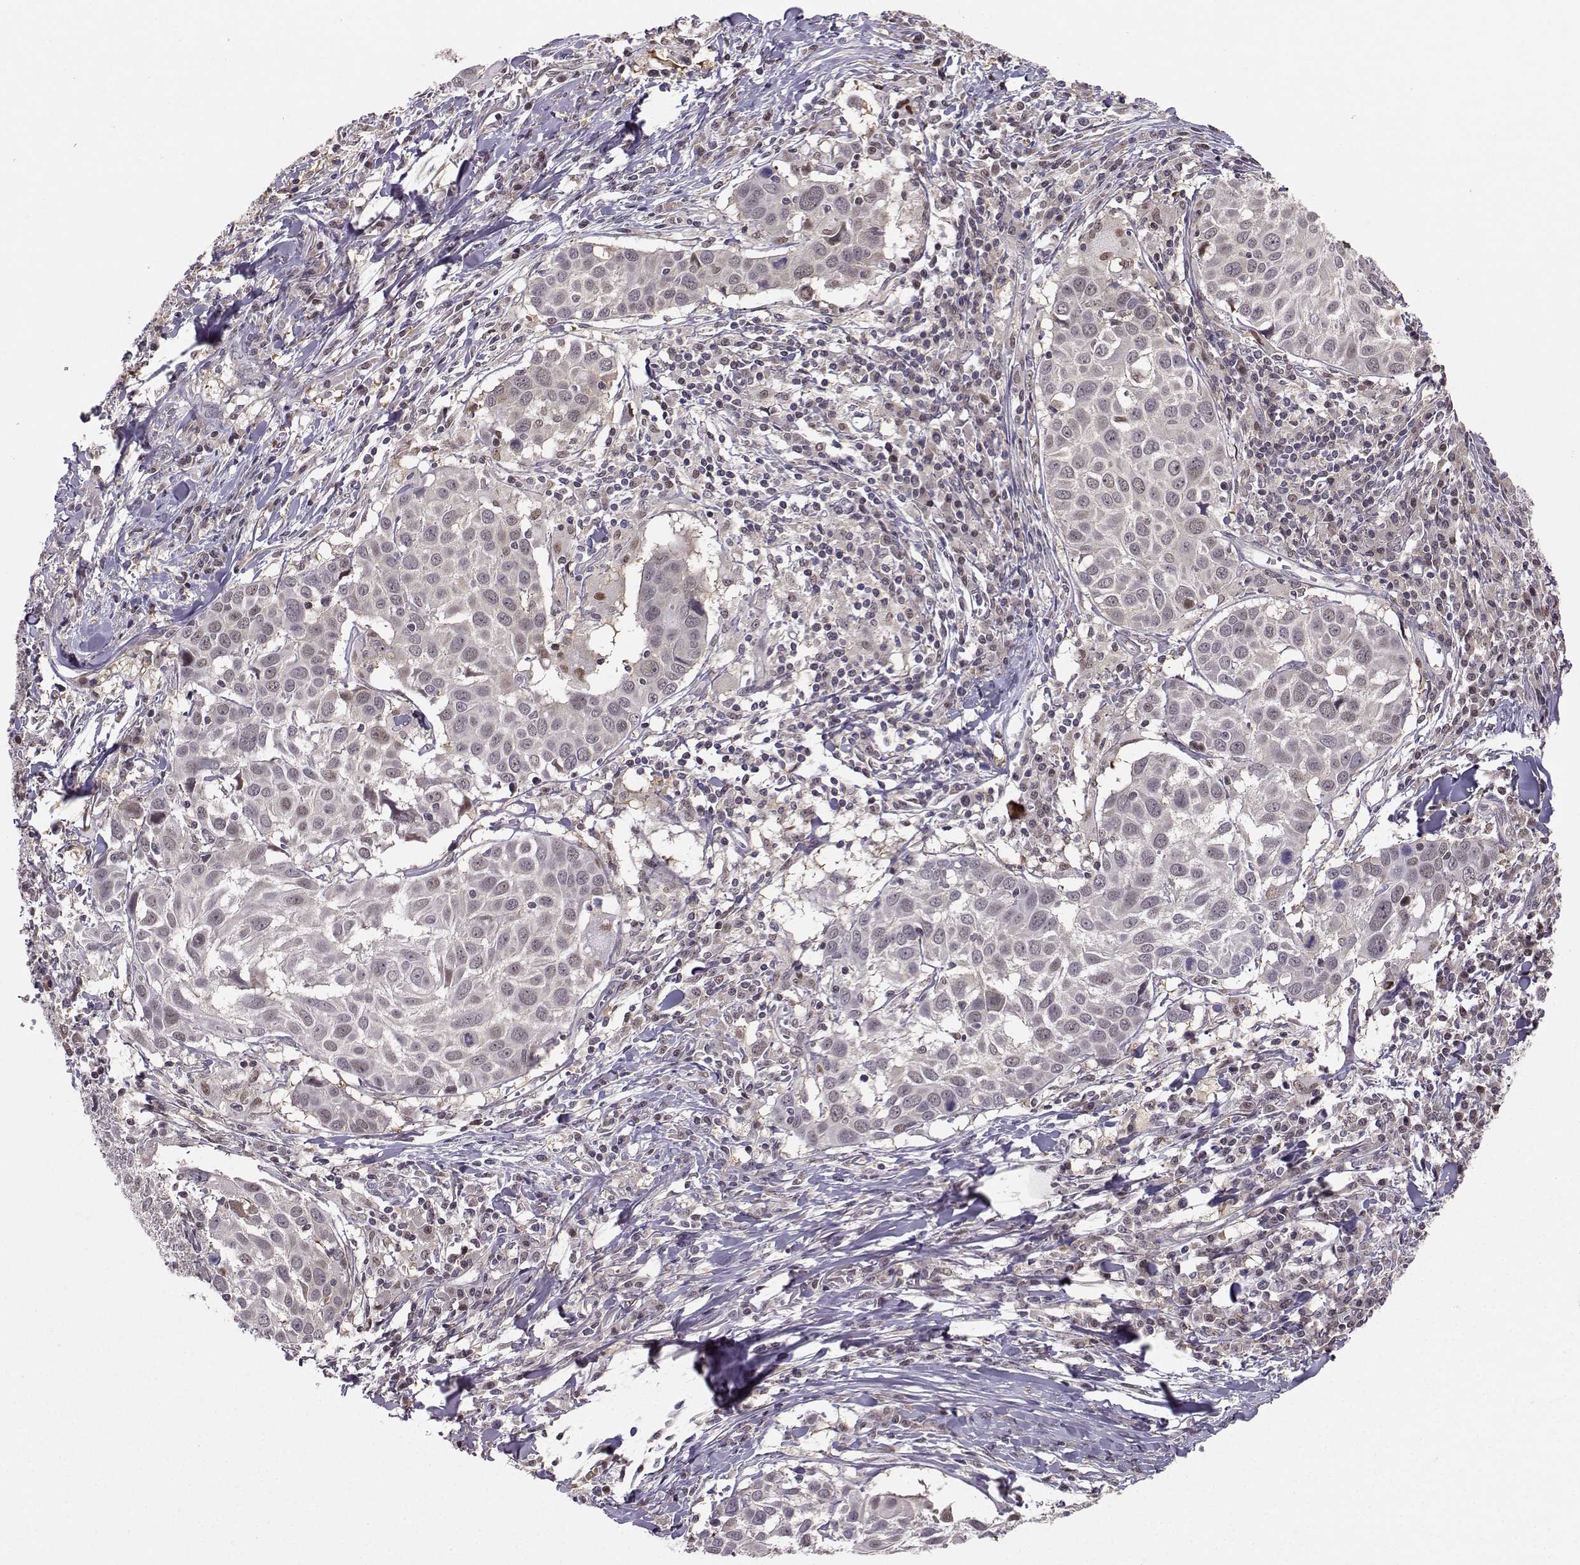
{"staining": {"intensity": "negative", "quantity": "none", "location": "none"}, "tissue": "lung cancer", "cell_type": "Tumor cells", "image_type": "cancer", "snomed": [{"axis": "morphology", "description": "Squamous cell carcinoma, NOS"}, {"axis": "topography", "description": "Lung"}], "caption": "Lung cancer (squamous cell carcinoma) was stained to show a protein in brown. There is no significant expression in tumor cells.", "gene": "PKP2", "patient": {"sex": "male", "age": 57}}